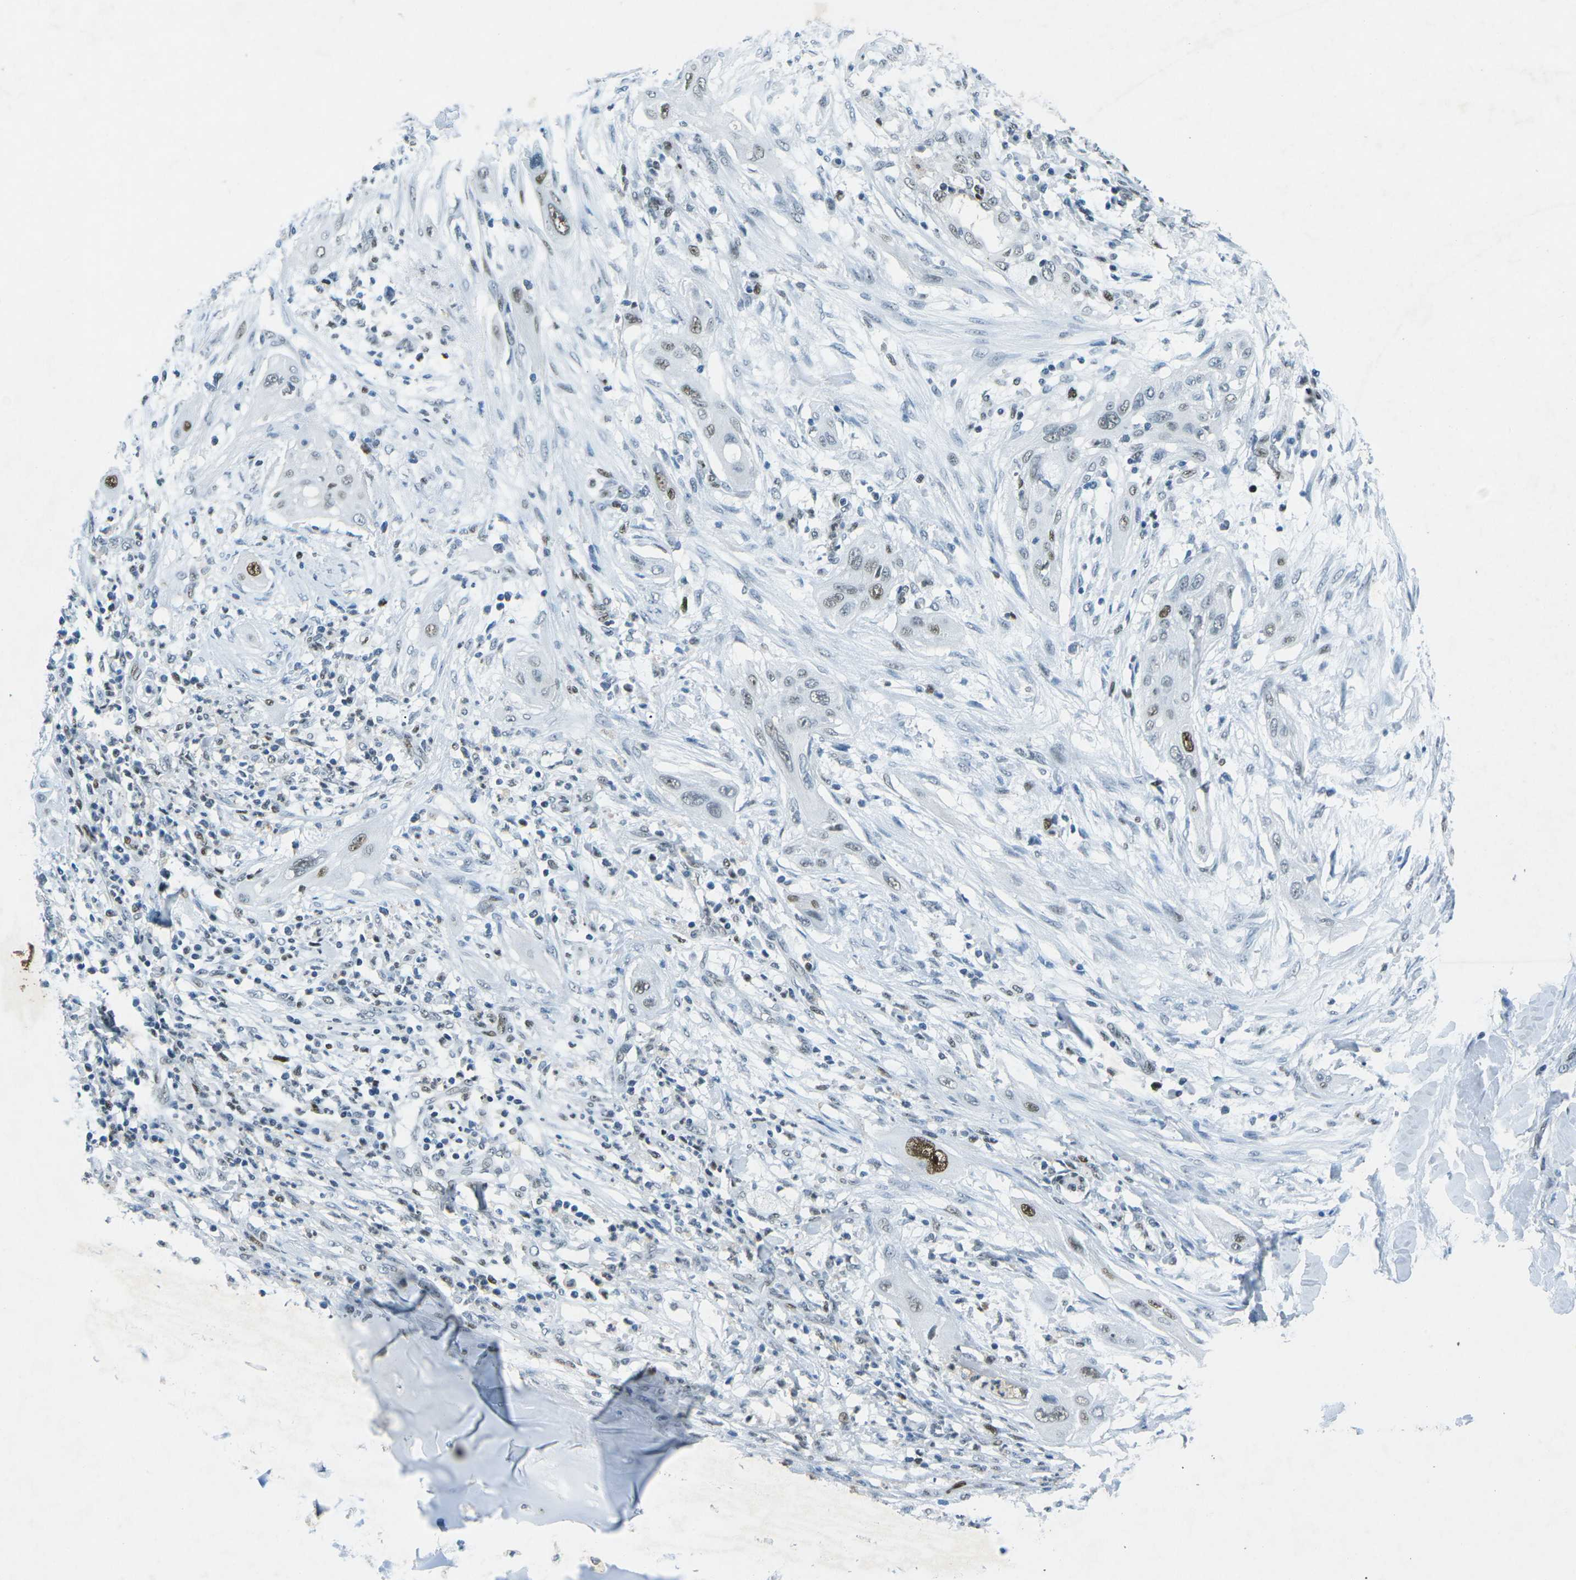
{"staining": {"intensity": "moderate", "quantity": ">75%", "location": "nuclear"}, "tissue": "lung cancer", "cell_type": "Tumor cells", "image_type": "cancer", "snomed": [{"axis": "morphology", "description": "Squamous cell carcinoma, NOS"}, {"axis": "topography", "description": "Lung"}], "caption": "Moderate nuclear positivity for a protein is appreciated in about >75% of tumor cells of squamous cell carcinoma (lung) using immunohistochemistry.", "gene": "RB1", "patient": {"sex": "female", "age": 47}}